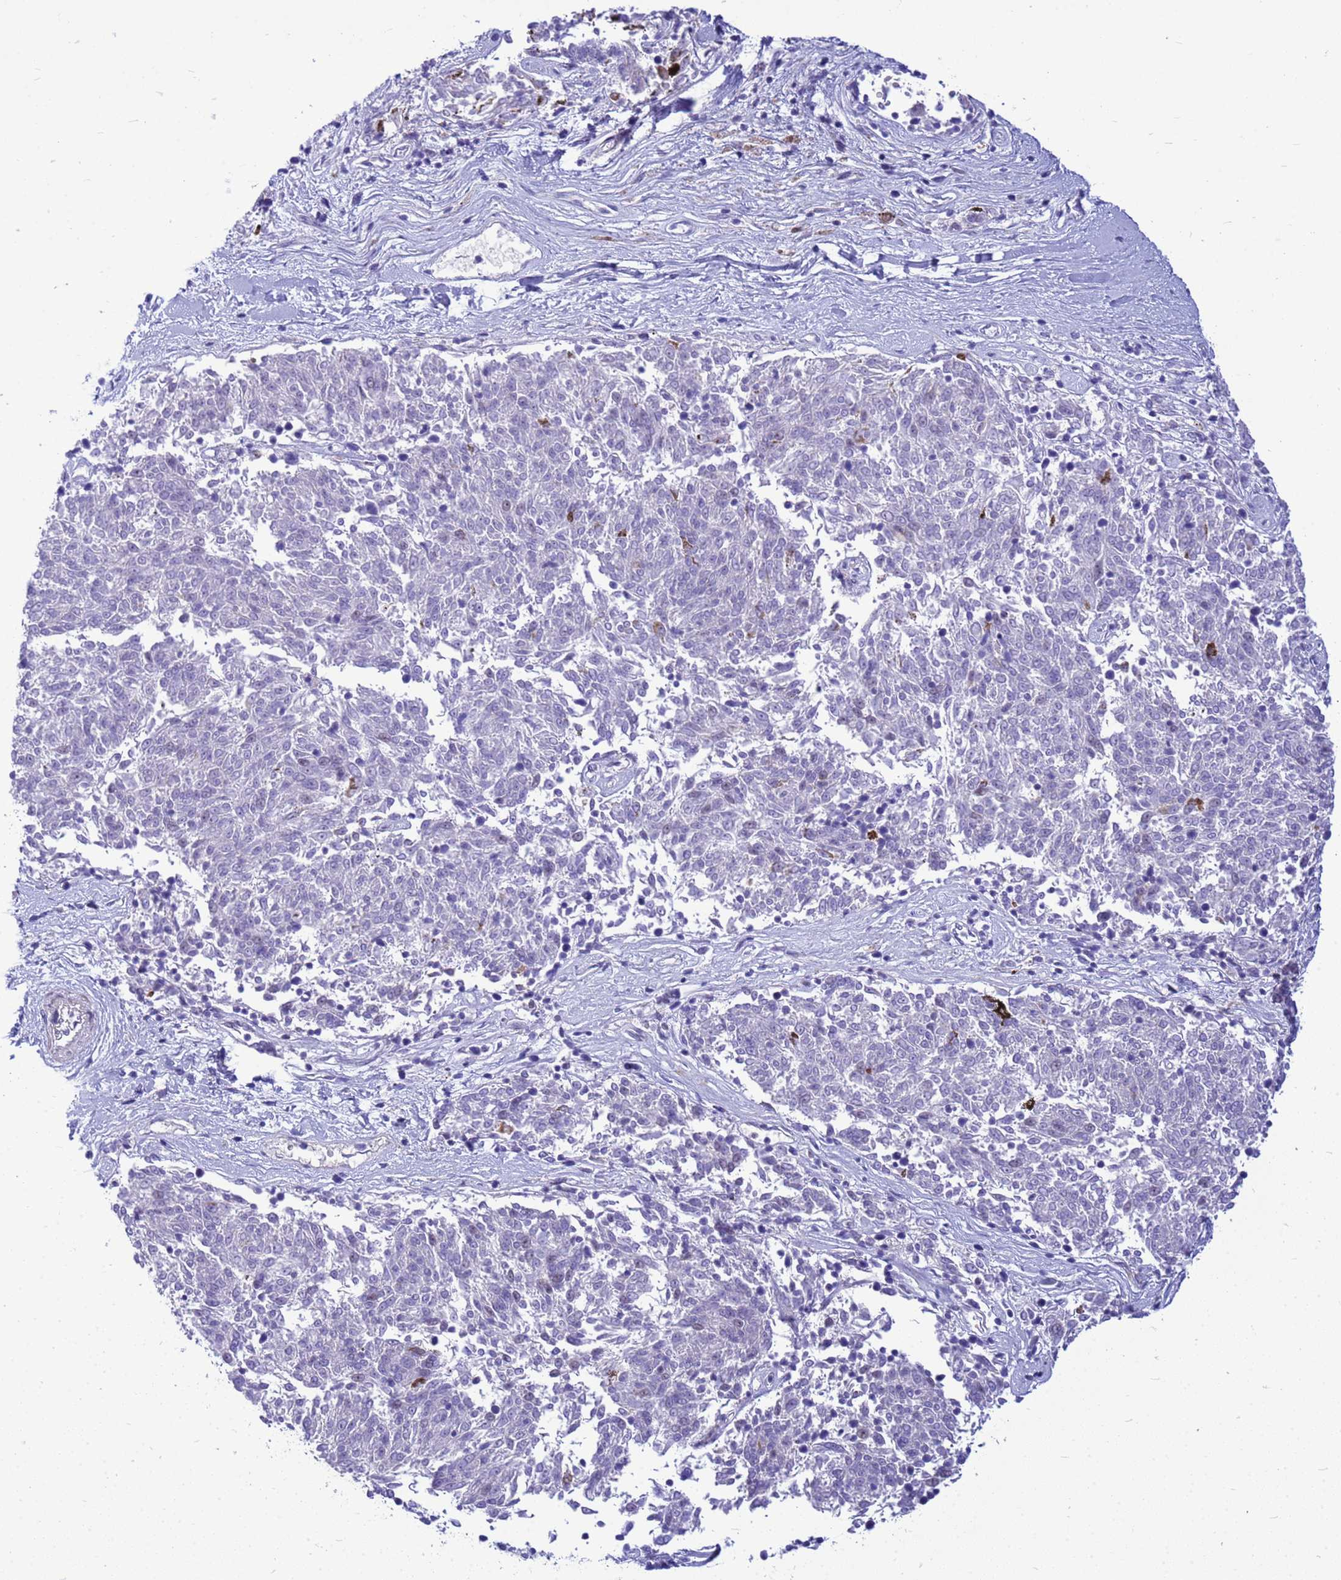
{"staining": {"intensity": "negative", "quantity": "none", "location": "none"}, "tissue": "melanoma", "cell_type": "Tumor cells", "image_type": "cancer", "snomed": [{"axis": "morphology", "description": "Malignant melanoma, NOS"}, {"axis": "topography", "description": "Skin"}], "caption": "Tumor cells show no significant expression in malignant melanoma.", "gene": "ADAMTS7", "patient": {"sex": "female", "age": 72}}